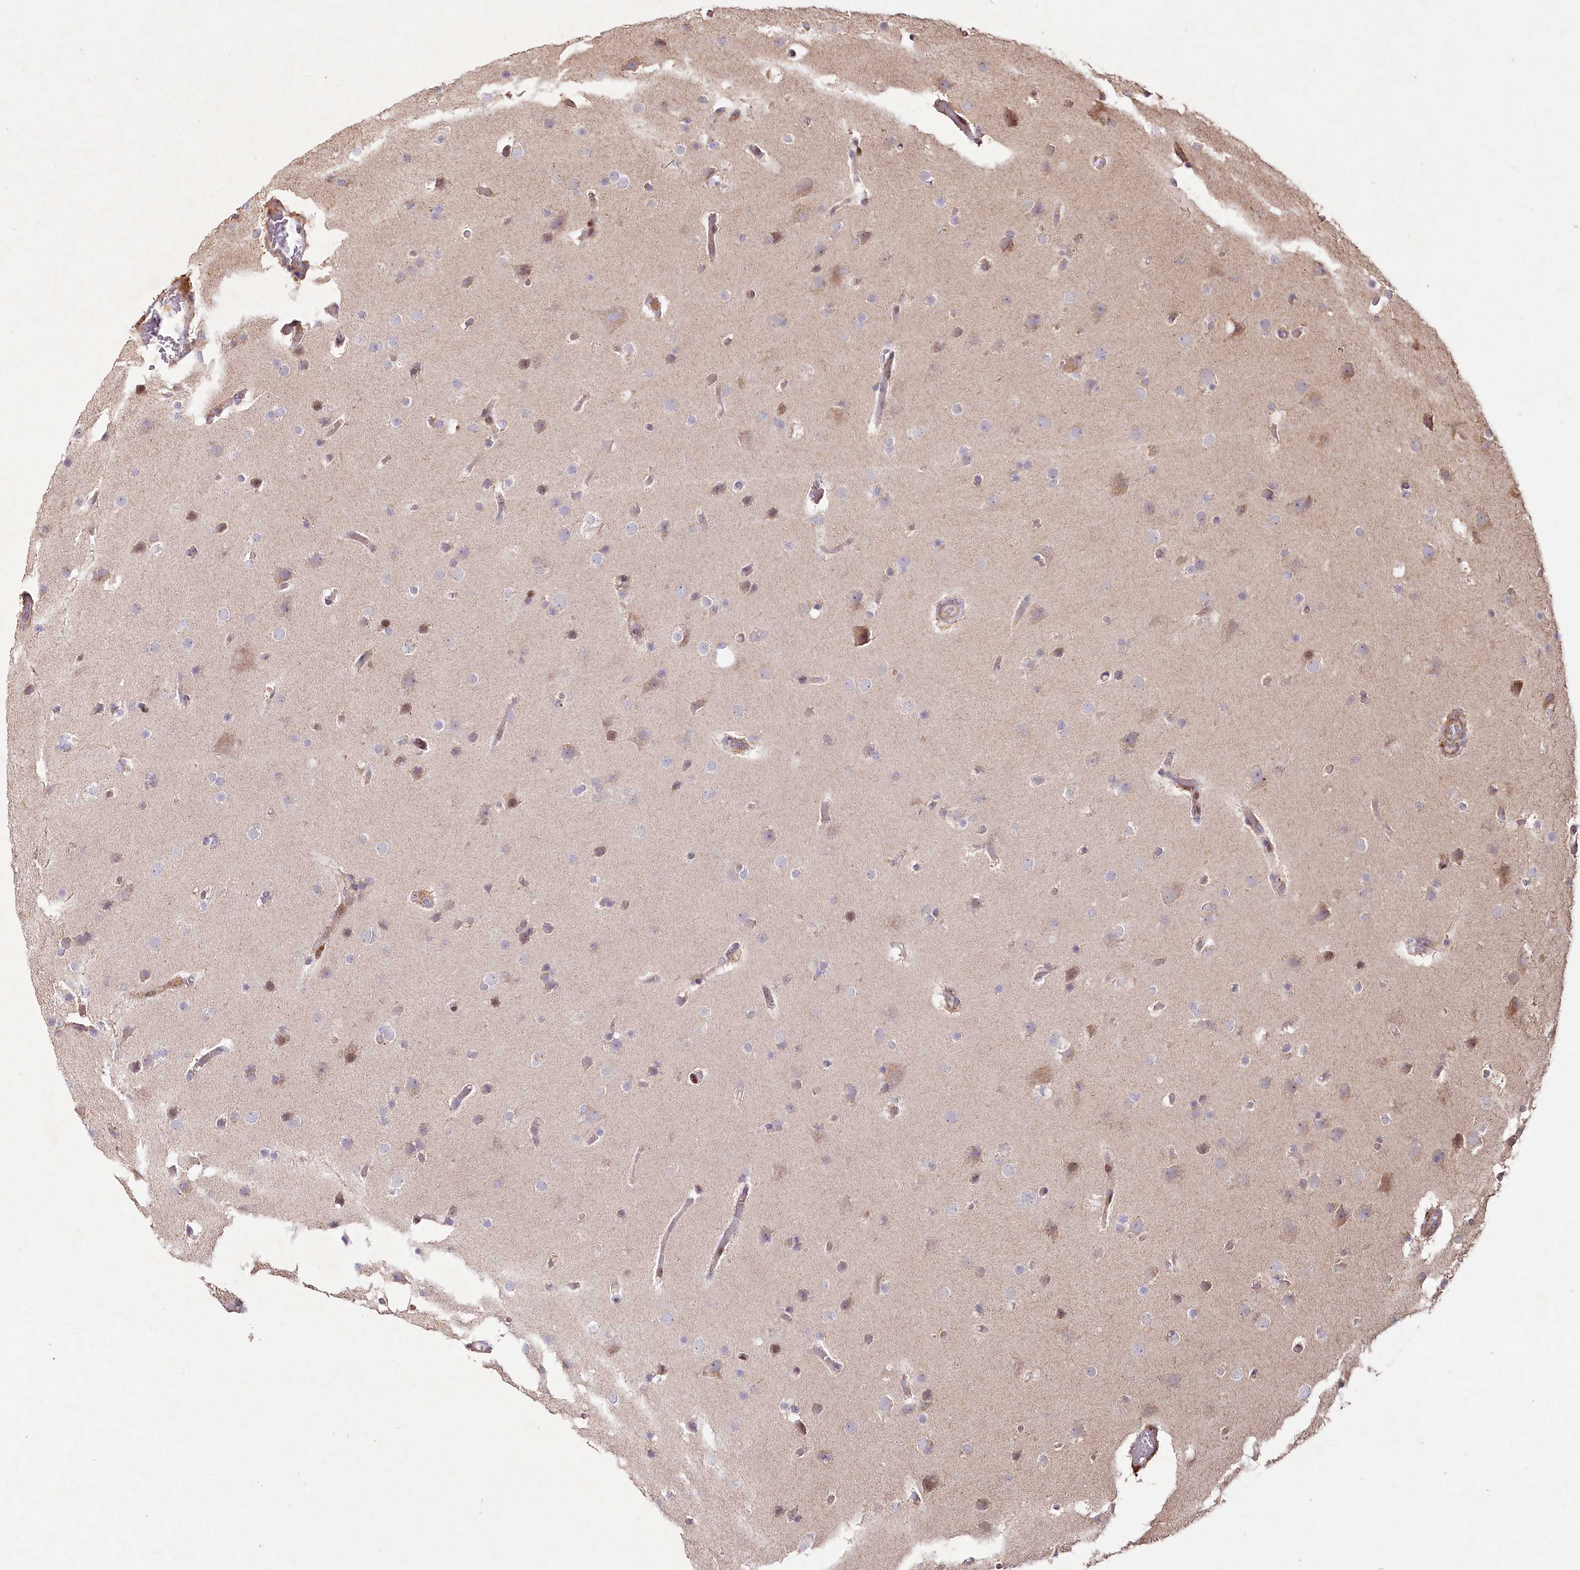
{"staining": {"intensity": "weak", "quantity": "25%-75%", "location": "nuclear"}, "tissue": "glioma", "cell_type": "Tumor cells", "image_type": "cancer", "snomed": [{"axis": "morphology", "description": "Glioma, malignant, High grade"}, {"axis": "topography", "description": "Cerebral cortex"}], "caption": "An immunohistochemistry (IHC) micrograph of neoplastic tissue is shown. Protein staining in brown highlights weak nuclear positivity in malignant high-grade glioma within tumor cells. (Brightfield microscopy of DAB IHC at high magnification).", "gene": "PSTK", "patient": {"sex": "female", "age": 36}}